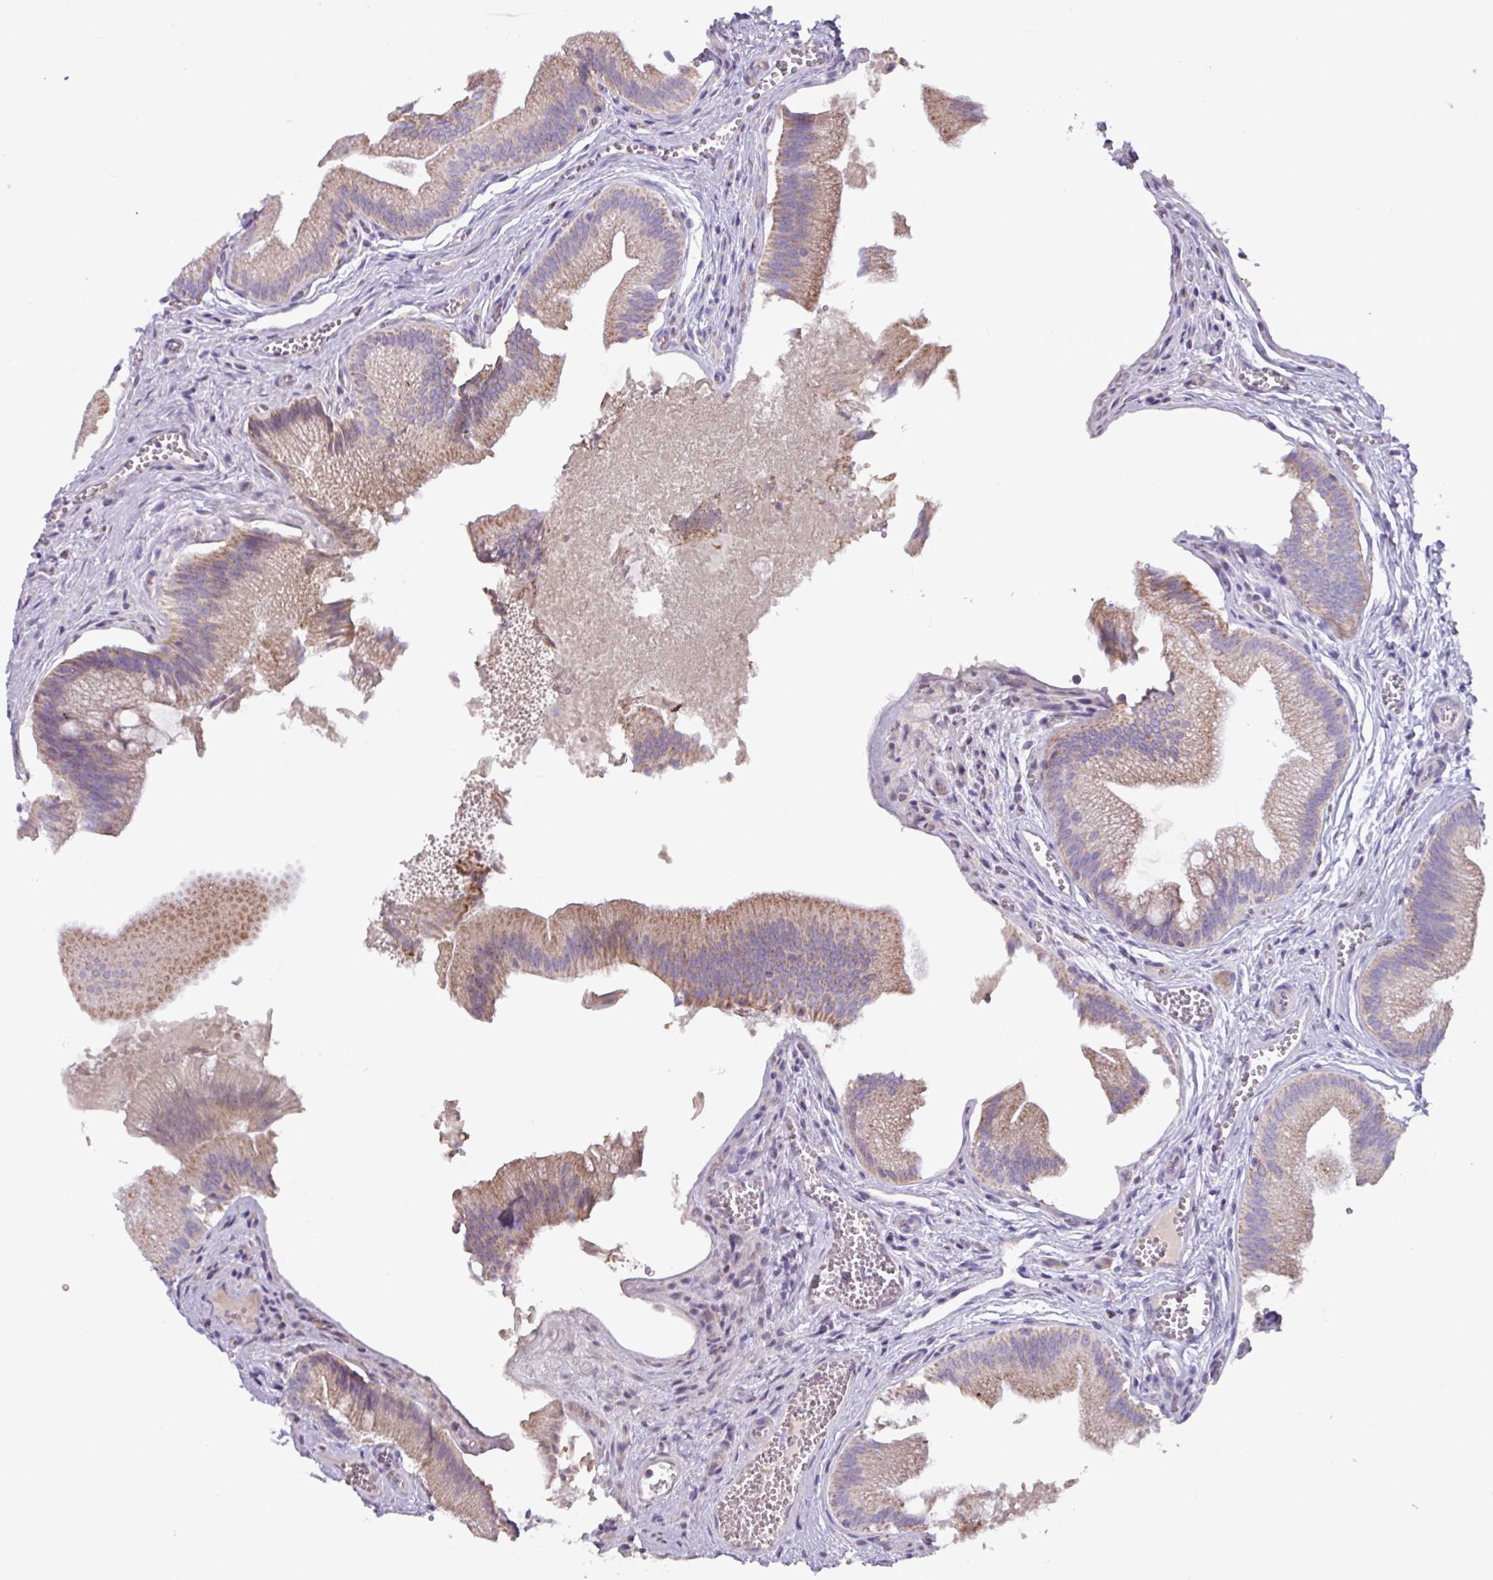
{"staining": {"intensity": "moderate", "quantity": ">75%", "location": "cytoplasmic/membranous"}, "tissue": "gallbladder", "cell_type": "Glandular cells", "image_type": "normal", "snomed": [{"axis": "morphology", "description": "Normal tissue, NOS"}, {"axis": "topography", "description": "Gallbladder"}], "caption": "This is a micrograph of immunohistochemistry (IHC) staining of benign gallbladder, which shows moderate positivity in the cytoplasmic/membranous of glandular cells.", "gene": "MT", "patient": {"sex": "male", "age": 17}}